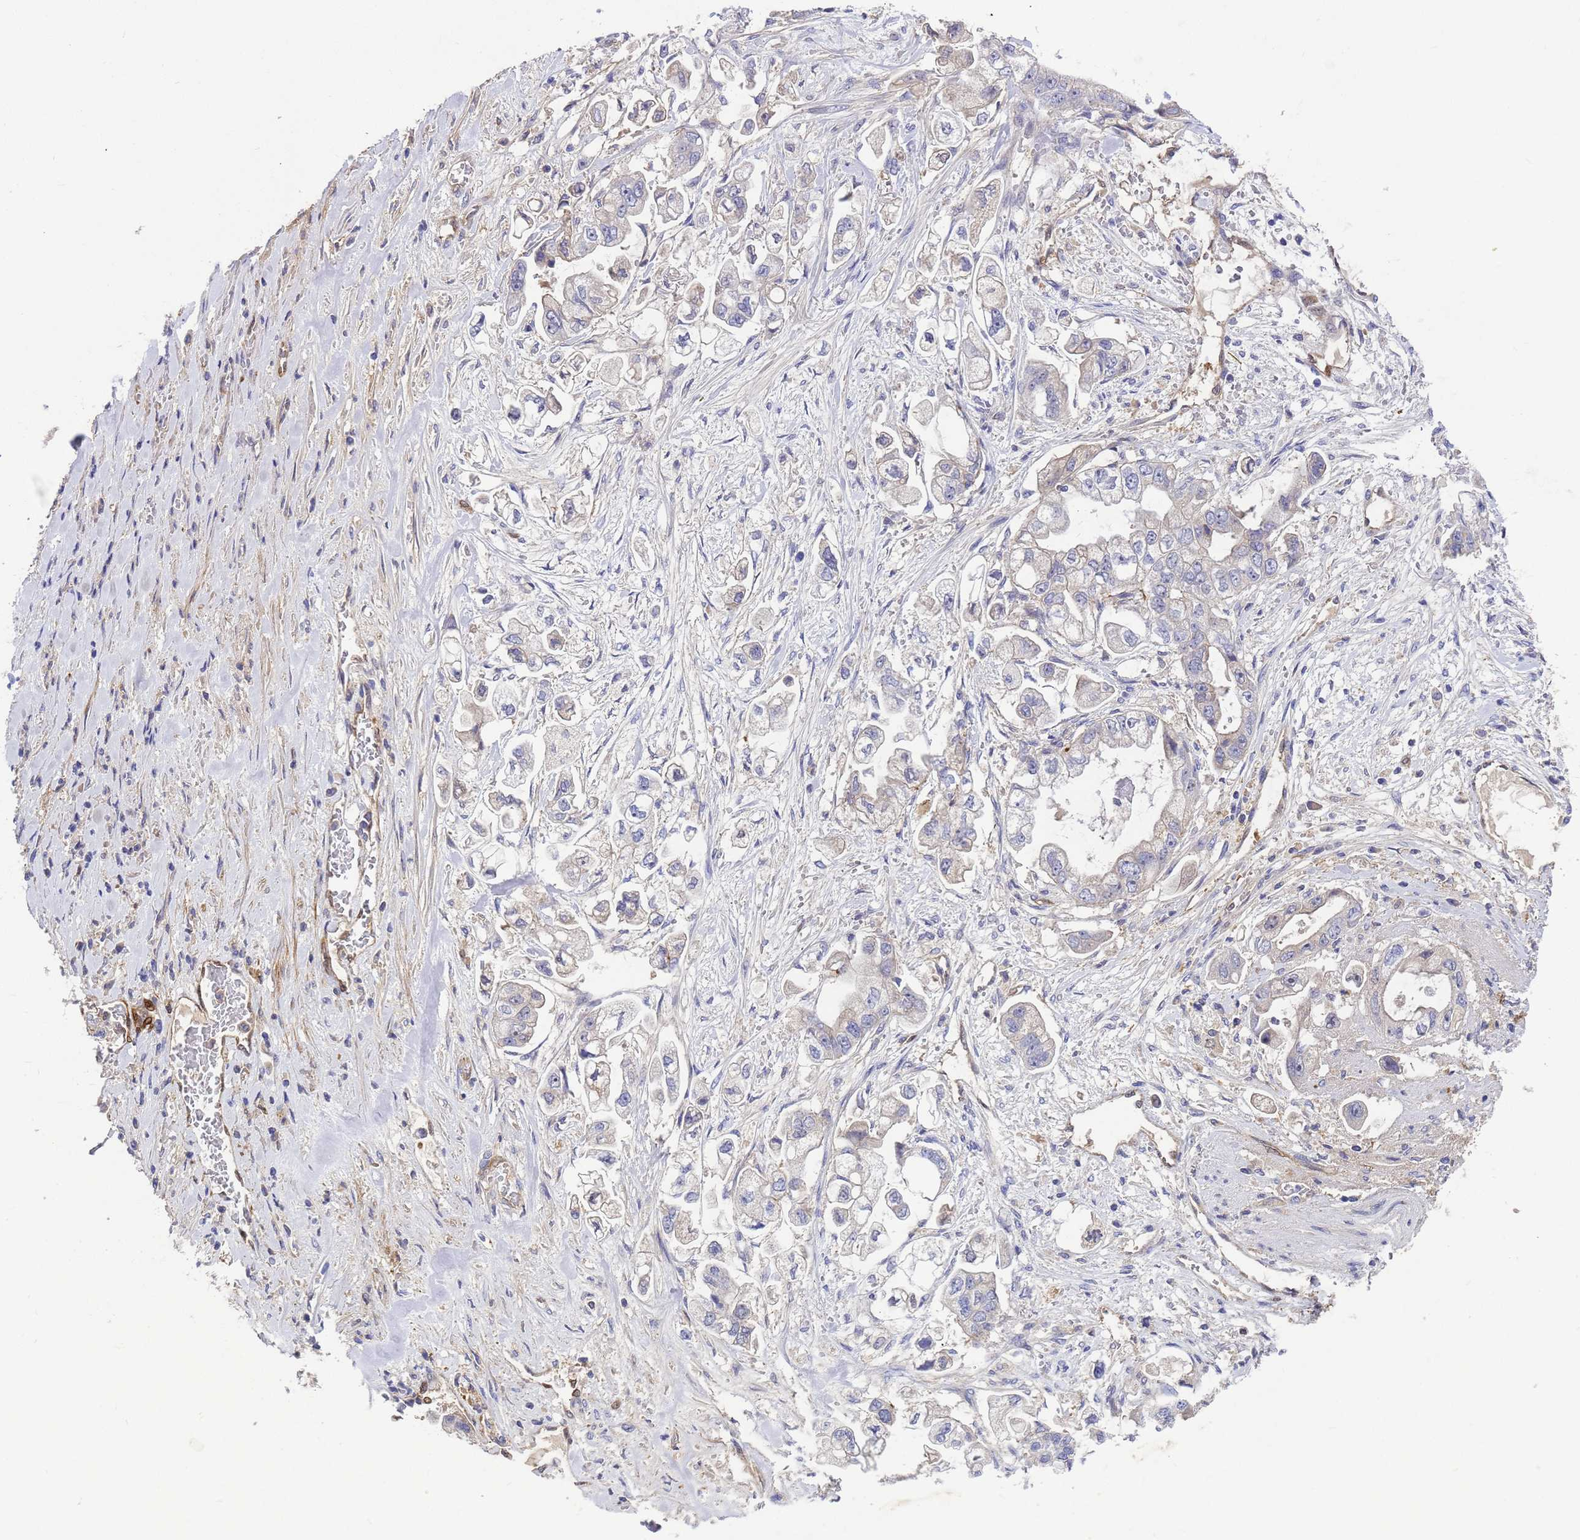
{"staining": {"intensity": "negative", "quantity": "none", "location": "none"}, "tissue": "stomach cancer", "cell_type": "Tumor cells", "image_type": "cancer", "snomed": [{"axis": "morphology", "description": "Adenocarcinoma, NOS"}, {"axis": "topography", "description": "Stomach"}], "caption": "An IHC photomicrograph of adenocarcinoma (stomach) is shown. There is no staining in tumor cells of adenocarcinoma (stomach). The staining is performed using DAB (3,3'-diaminobenzidine) brown chromogen with nuclei counter-stained in using hematoxylin.", "gene": "FOXRED1", "patient": {"sex": "male", "age": 62}}